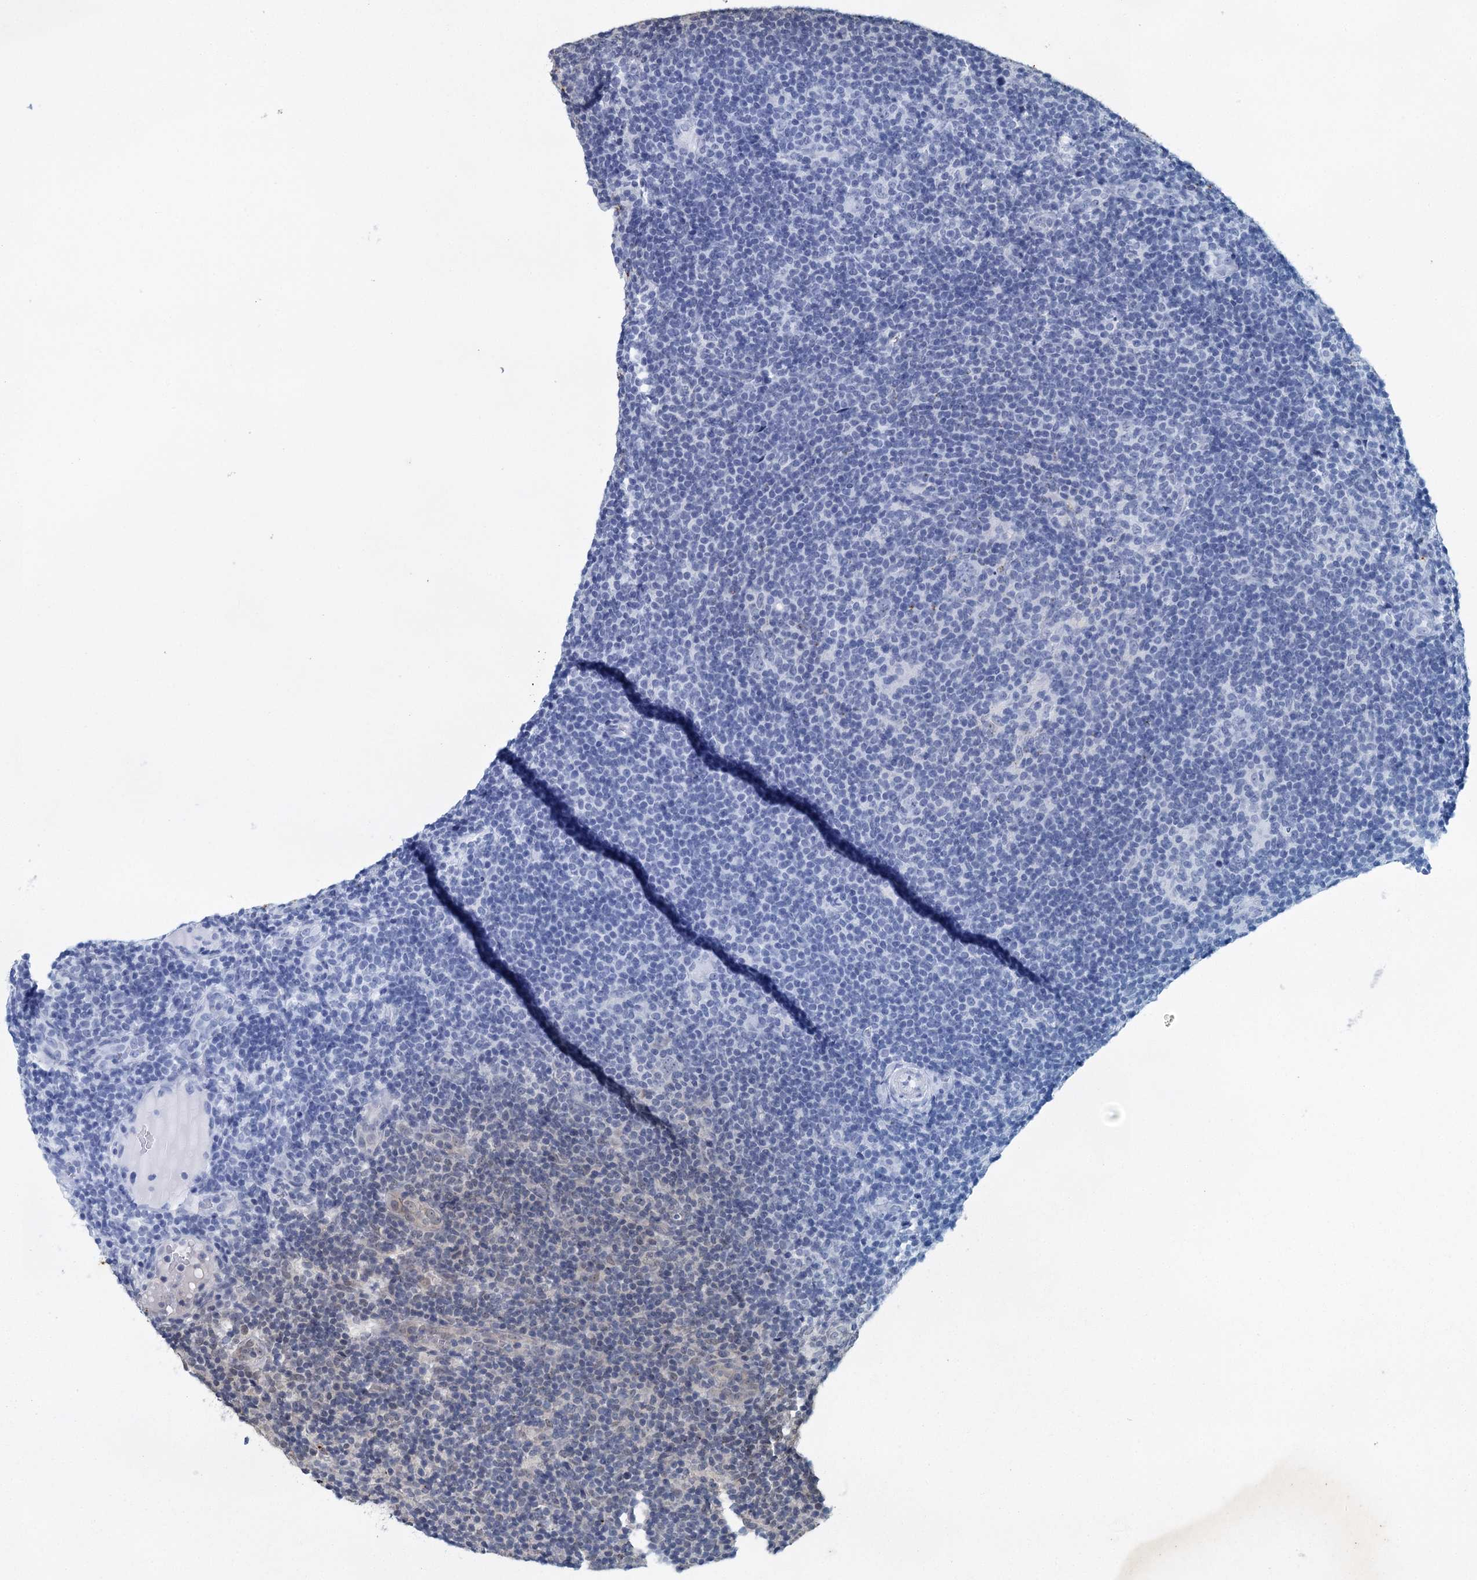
{"staining": {"intensity": "weak", "quantity": "25%-75%", "location": "nuclear"}, "tissue": "lymphoma", "cell_type": "Tumor cells", "image_type": "cancer", "snomed": [{"axis": "morphology", "description": "Hodgkin's disease, NOS"}, {"axis": "topography", "description": "Lymph node"}], "caption": "This photomicrograph displays immunohistochemistry staining of human Hodgkin's disease, with low weak nuclear staining in about 25%-75% of tumor cells.", "gene": "MYG1", "patient": {"sex": "female", "age": 57}}